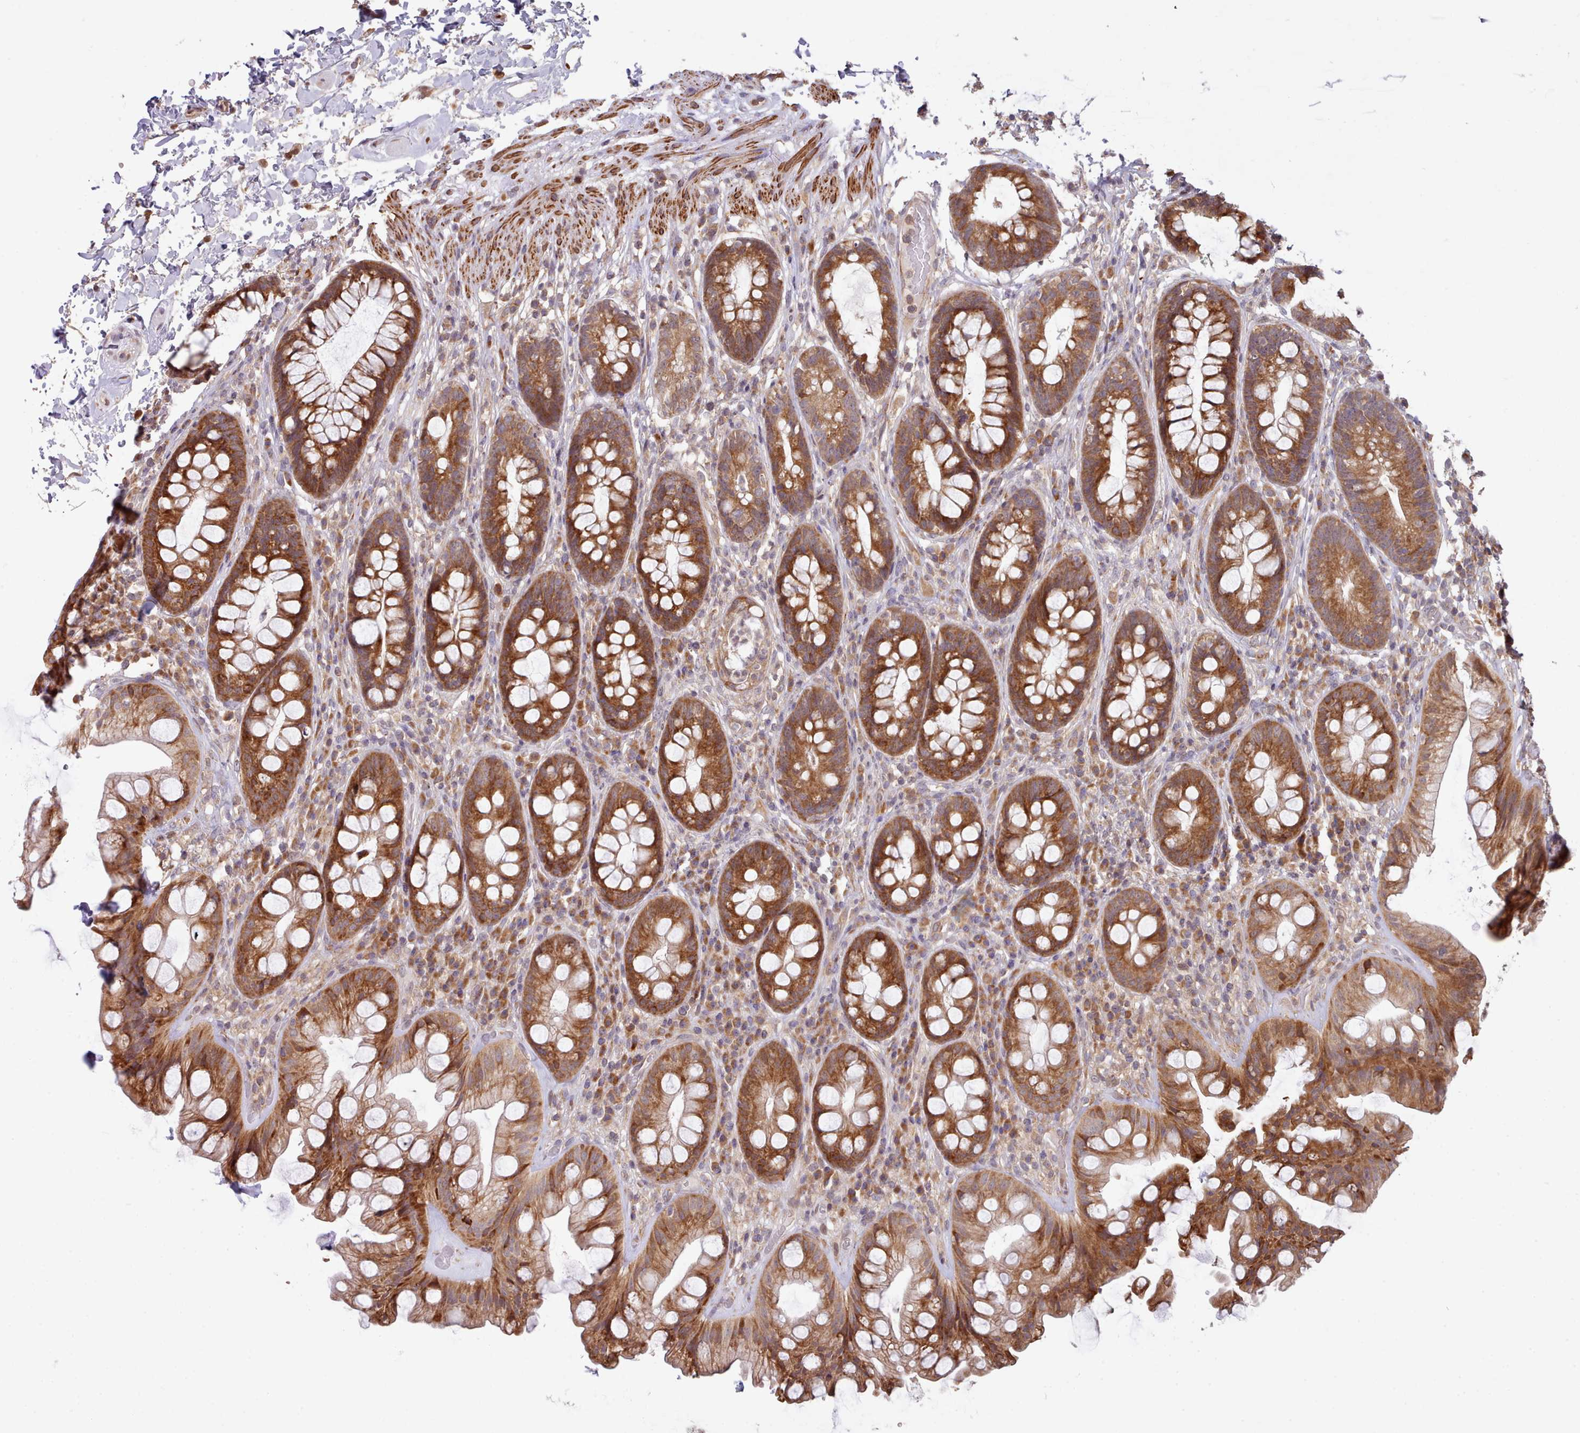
{"staining": {"intensity": "moderate", "quantity": ">75%", "location": "cytoplasmic/membranous"}, "tissue": "rectum", "cell_type": "Glandular cells", "image_type": "normal", "snomed": [{"axis": "morphology", "description": "Normal tissue, NOS"}, {"axis": "topography", "description": "Rectum"}], "caption": "Brown immunohistochemical staining in unremarkable rectum demonstrates moderate cytoplasmic/membranous positivity in about >75% of glandular cells.", "gene": "TRIM26", "patient": {"sex": "male", "age": 74}}